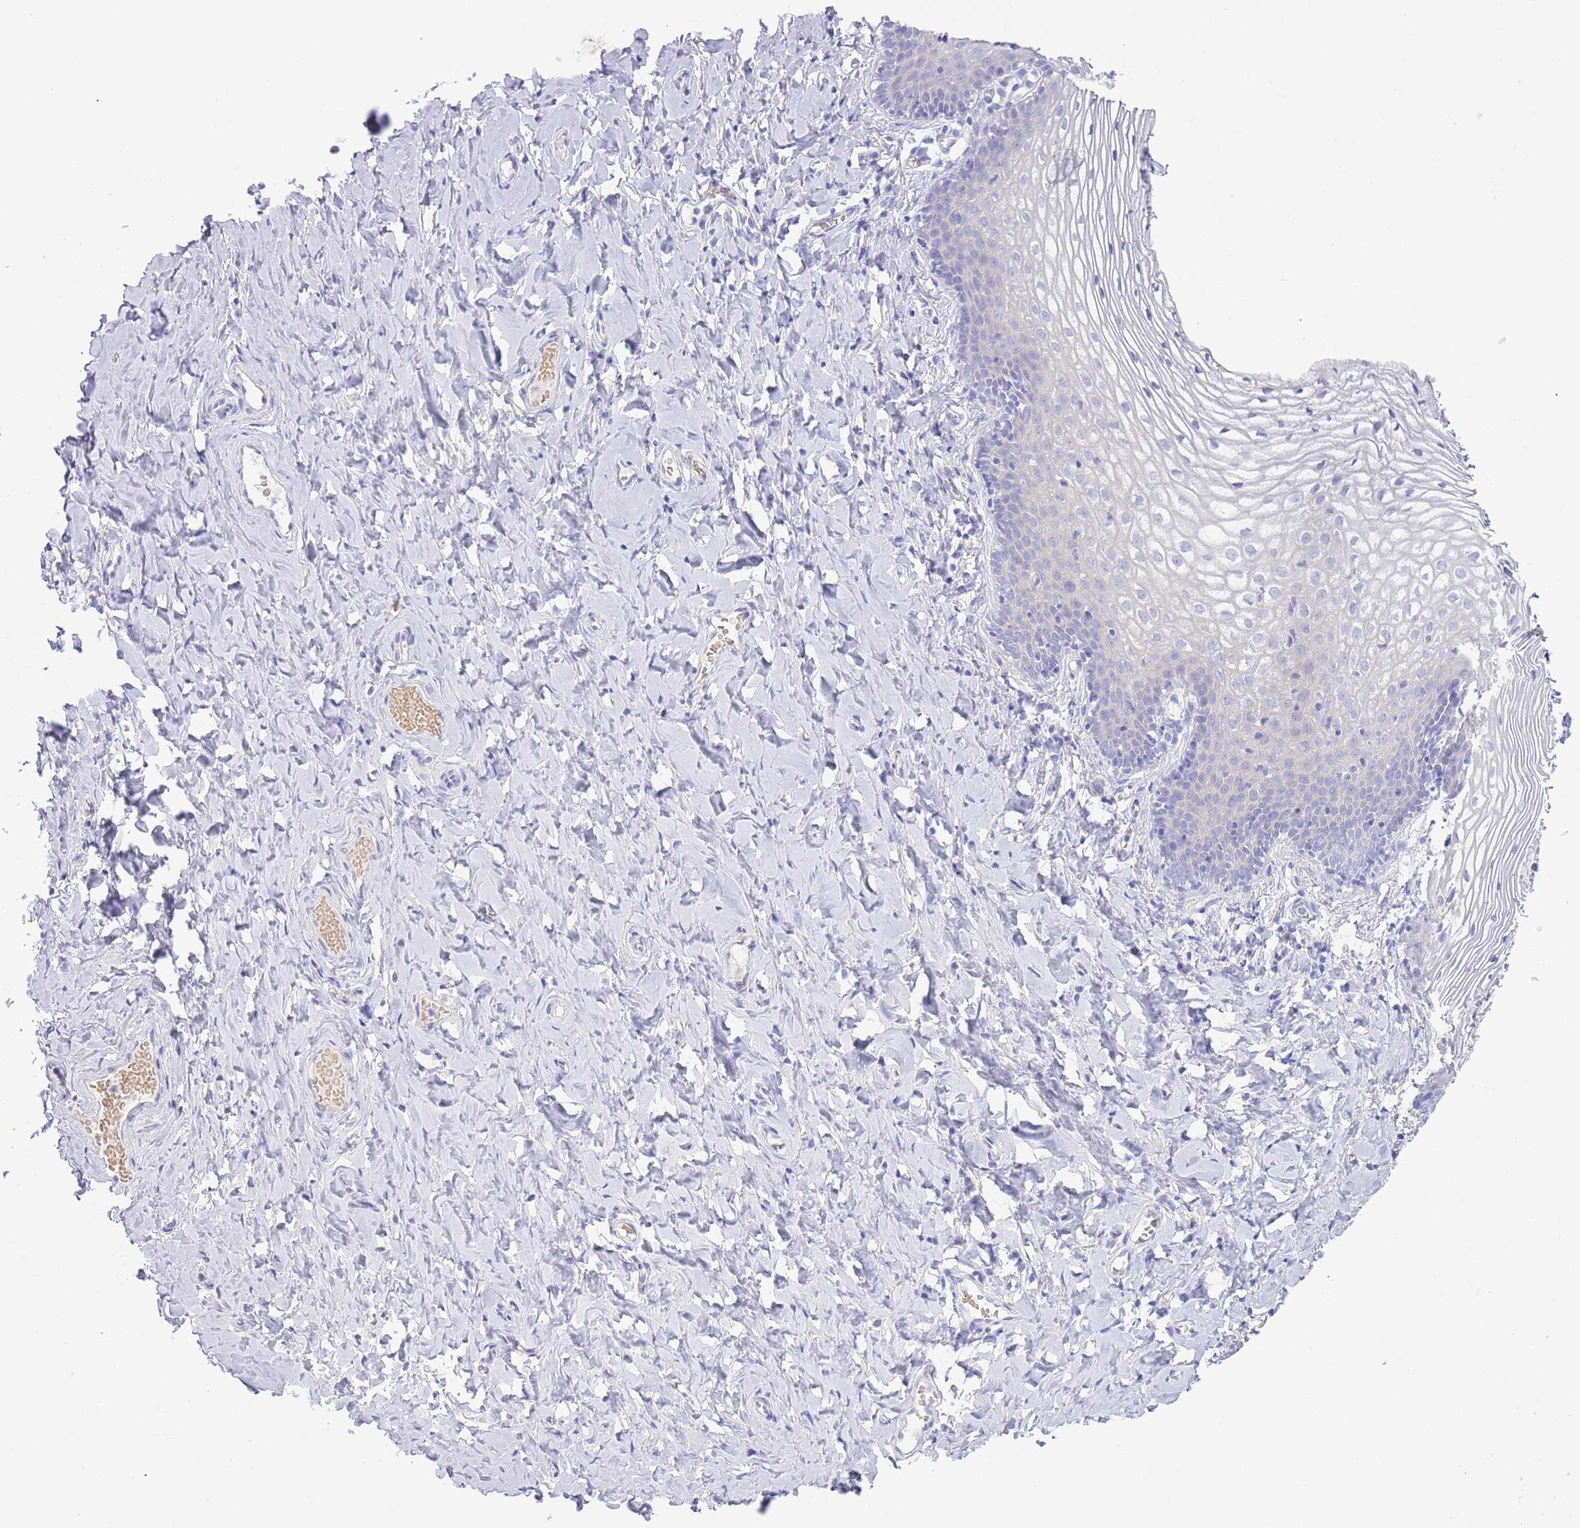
{"staining": {"intensity": "negative", "quantity": "none", "location": "none"}, "tissue": "vagina", "cell_type": "Squamous epithelial cells", "image_type": "normal", "snomed": [{"axis": "morphology", "description": "Normal tissue, NOS"}, {"axis": "topography", "description": "Vagina"}], "caption": "Immunohistochemistry (IHC) of unremarkable vagina displays no expression in squamous epithelial cells. The staining is performed using DAB (3,3'-diaminobenzidine) brown chromogen with nuclei counter-stained in using hematoxylin.", "gene": "ACR", "patient": {"sex": "female", "age": 60}}